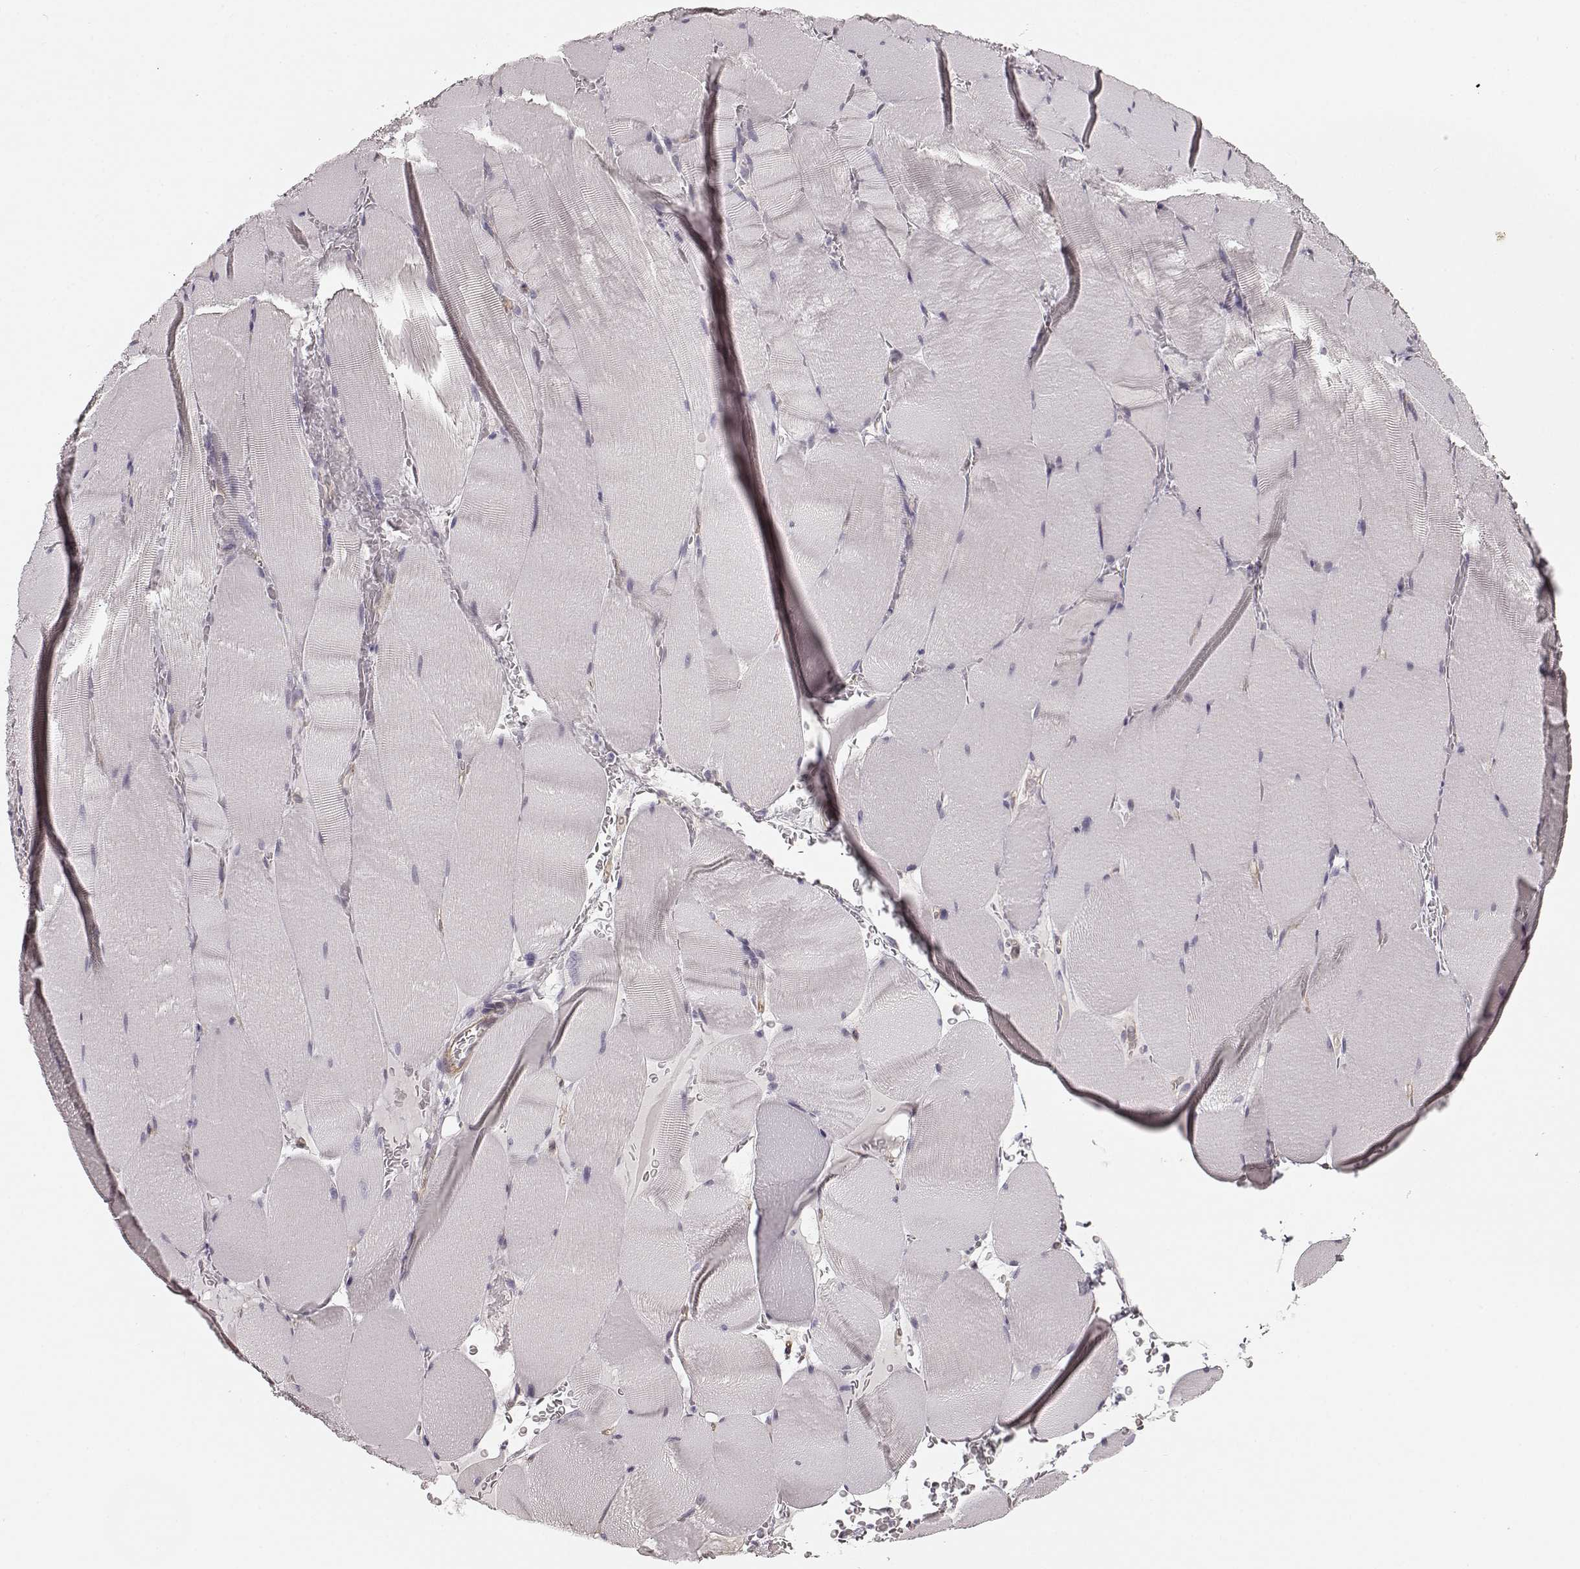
{"staining": {"intensity": "negative", "quantity": "none", "location": "none"}, "tissue": "skeletal muscle", "cell_type": "Myocytes", "image_type": "normal", "snomed": [{"axis": "morphology", "description": "Normal tissue, NOS"}, {"axis": "topography", "description": "Skeletal muscle"}], "caption": "Myocytes show no significant staining in benign skeletal muscle. The staining was performed using DAB (3,3'-diaminobenzidine) to visualize the protein expression in brown, while the nuclei were stained in blue with hematoxylin (Magnification: 20x).", "gene": "GPR50", "patient": {"sex": "male", "age": 56}}